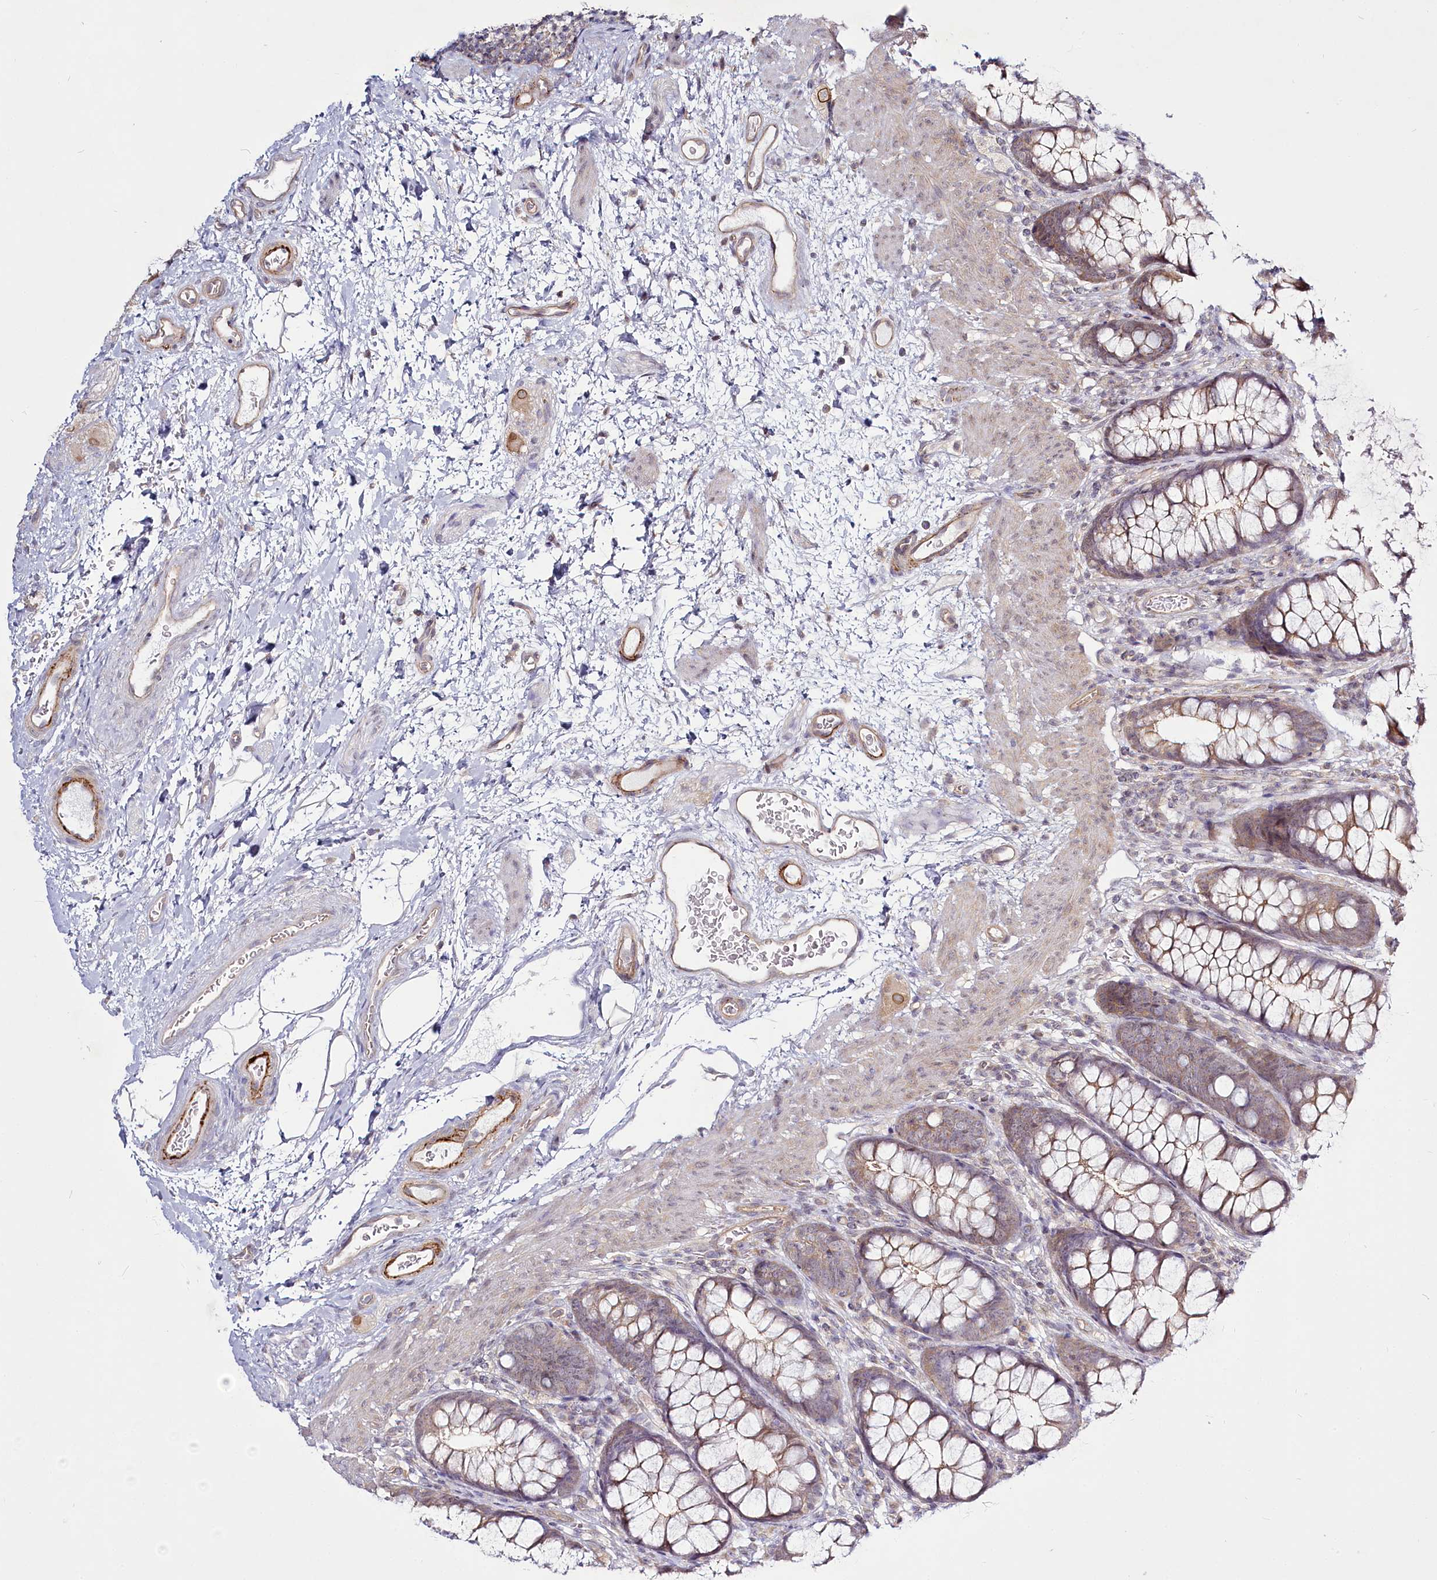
{"staining": {"intensity": "strong", "quantity": ">75%", "location": "cytoplasmic/membranous"}, "tissue": "colon", "cell_type": "Endothelial cells", "image_type": "normal", "snomed": [{"axis": "morphology", "description": "Normal tissue, NOS"}, {"axis": "topography", "description": "Colon"}], "caption": "Immunohistochemistry (IHC) (DAB) staining of normal human colon displays strong cytoplasmic/membranous protein expression in about >75% of endothelial cells. Nuclei are stained in blue.", "gene": "SPINK13", "patient": {"sex": "female", "age": 62}}